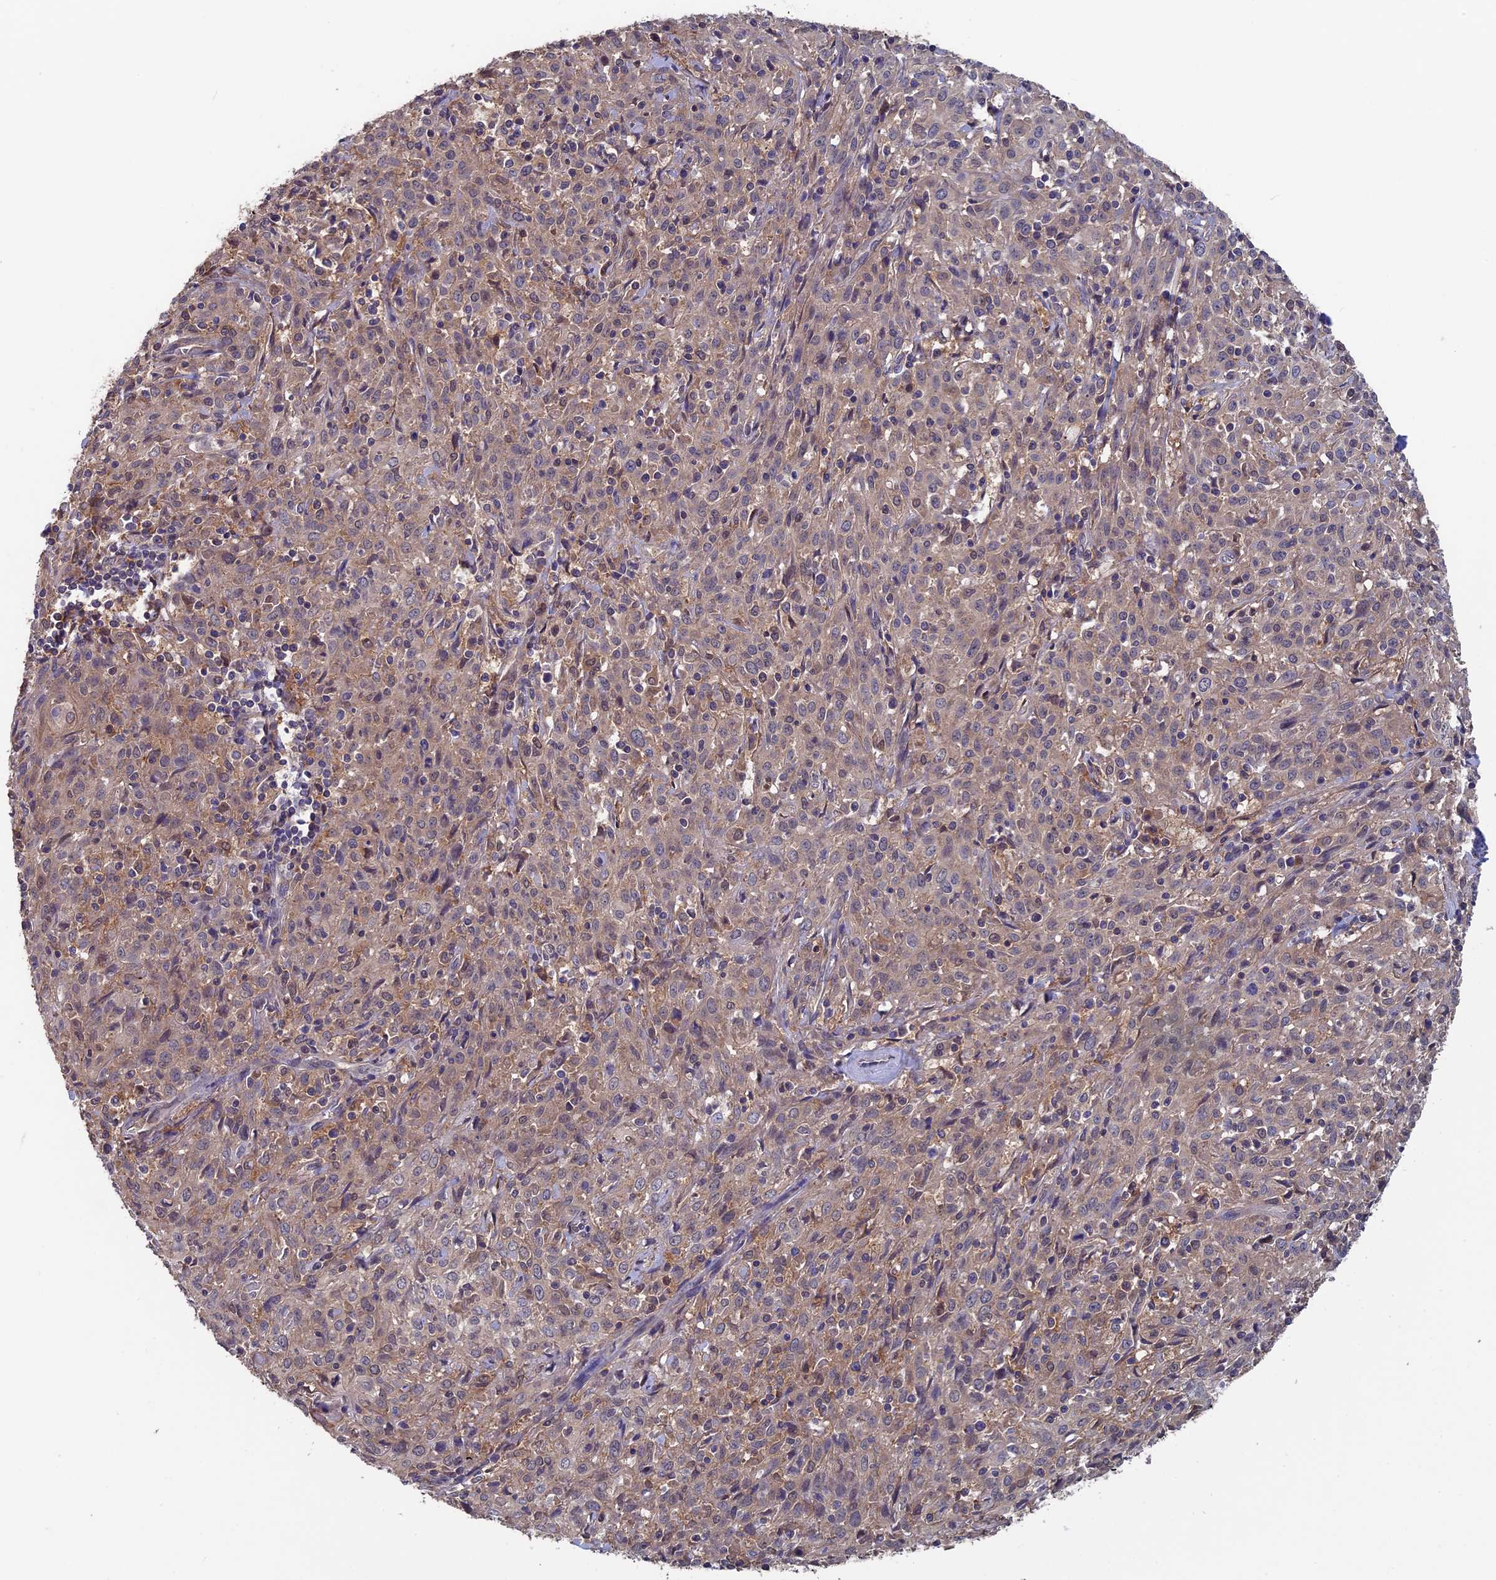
{"staining": {"intensity": "weak", "quantity": ">75%", "location": "cytoplasmic/membranous"}, "tissue": "cervical cancer", "cell_type": "Tumor cells", "image_type": "cancer", "snomed": [{"axis": "morphology", "description": "Squamous cell carcinoma, NOS"}, {"axis": "topography", "description": "Cervix"}], "caption": "A micrograph of human cervical cancer stained for a protein shows weak cytoplasmic/membranous brown staining in tumor cells. (DAB (3,3'-diaminobenzidine) = brown stain, brightfield microscopy at high magnification).", "gene": "LCMT1", "patient": {"sex": "female", "age": 57}}